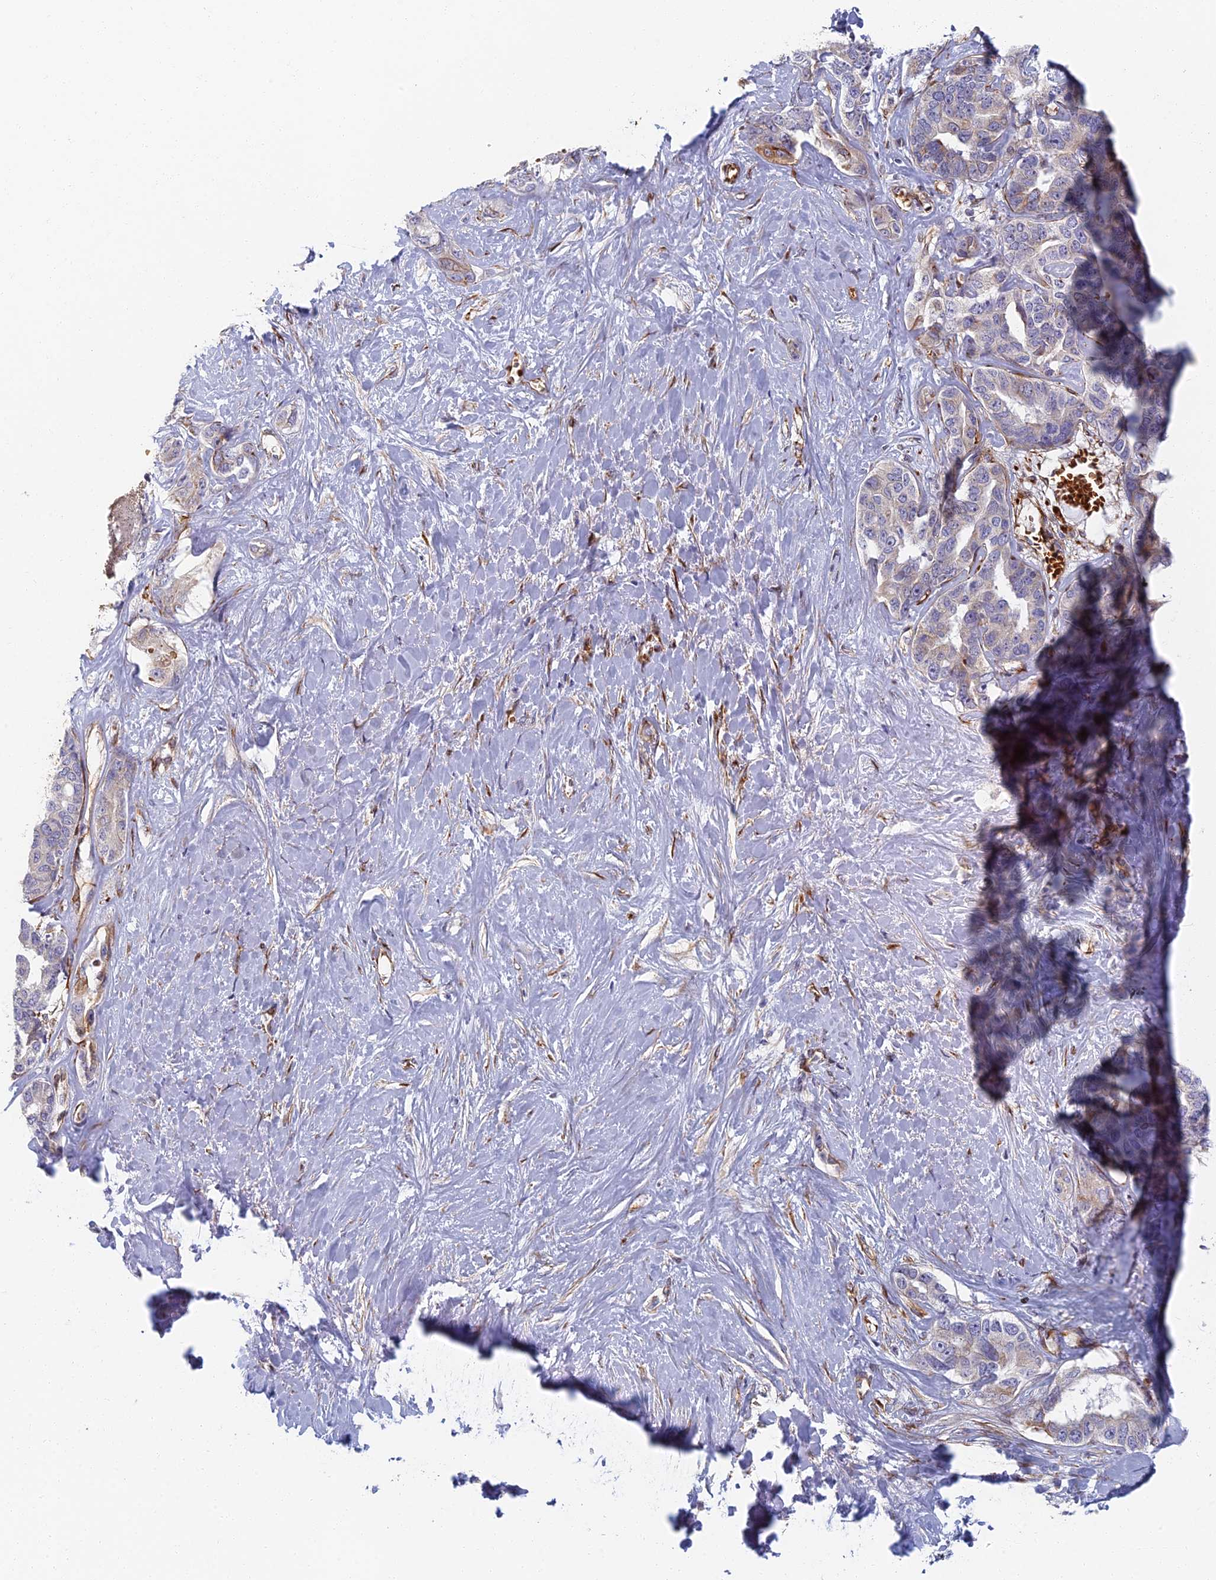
{"staining": {"intensity": "negative", "quantity": "none", "location": "none"}, "tissue": "liver cancer", "cell_type": "Tumor cells", "image_type": "cancer", "snomed": [{"axis": "morphology", "description": "Cholangiocarcinoma"}, {"axis": "topography", "description": "Liver"}], "caption": "Liver cancer (cholangiocarcinoma) was stained to show a protein in brown. There is no significant positivity in tumor cells.", "gene": "ABCB10", "patient": {"sex": "male", "age": 59}}